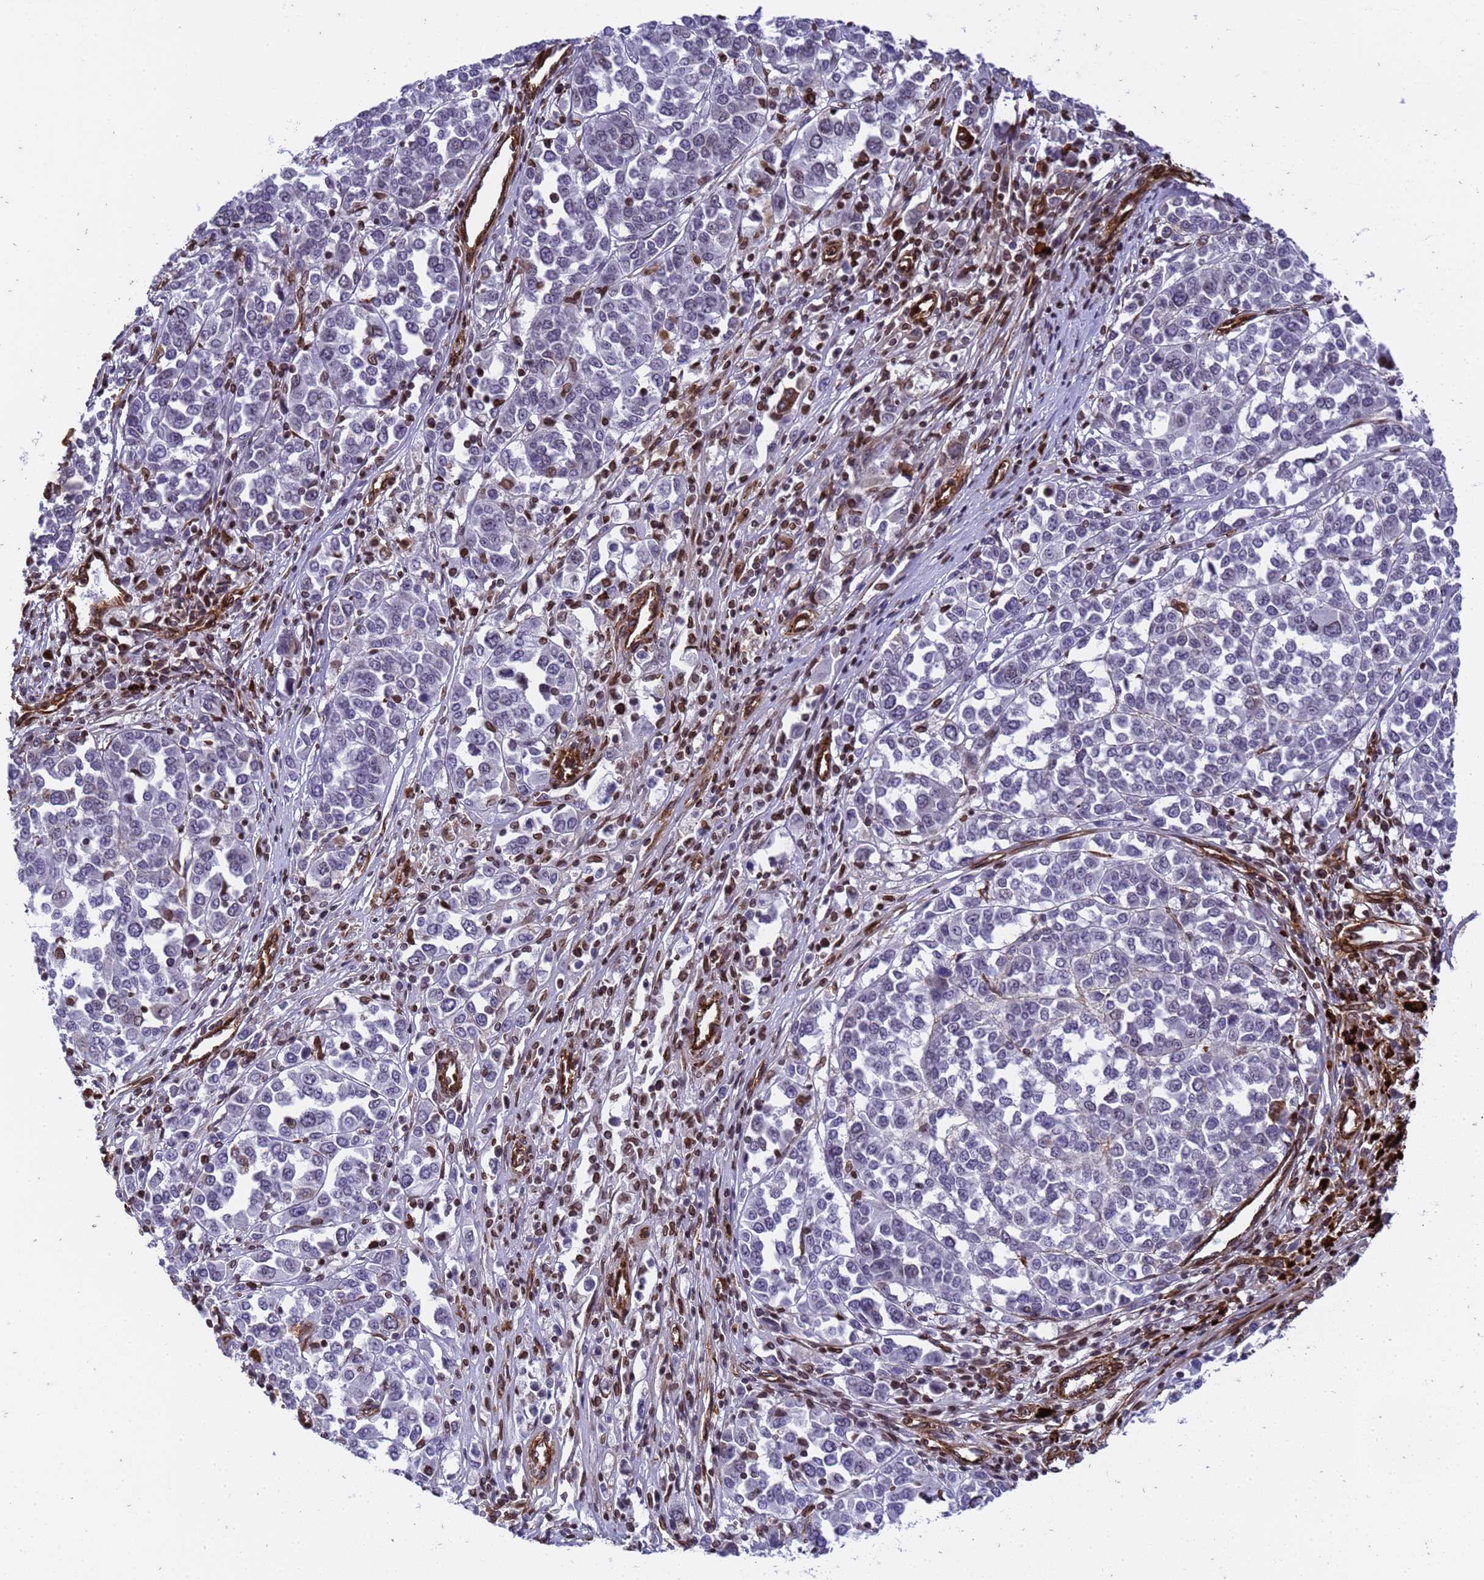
{"staining": {"intensity": "negative", "quantity": "none", "location": "none"}, "tissue": "melanoma", "cell_type": "Tumor cells", "image_type": "cancer", "snomed": [{"axis": "morphology", "description": "Malignant melanoma, Metastatic site"}, {"axis": "topography", "description": "Lymph node"}], "caption": "Malignant melanoma (metastatic site) stained for a protein using immunohistochemistry reveals no expression tumor cells.", "gene": "IGFBP7", "patient": {"sex": "male", "age": 44}}